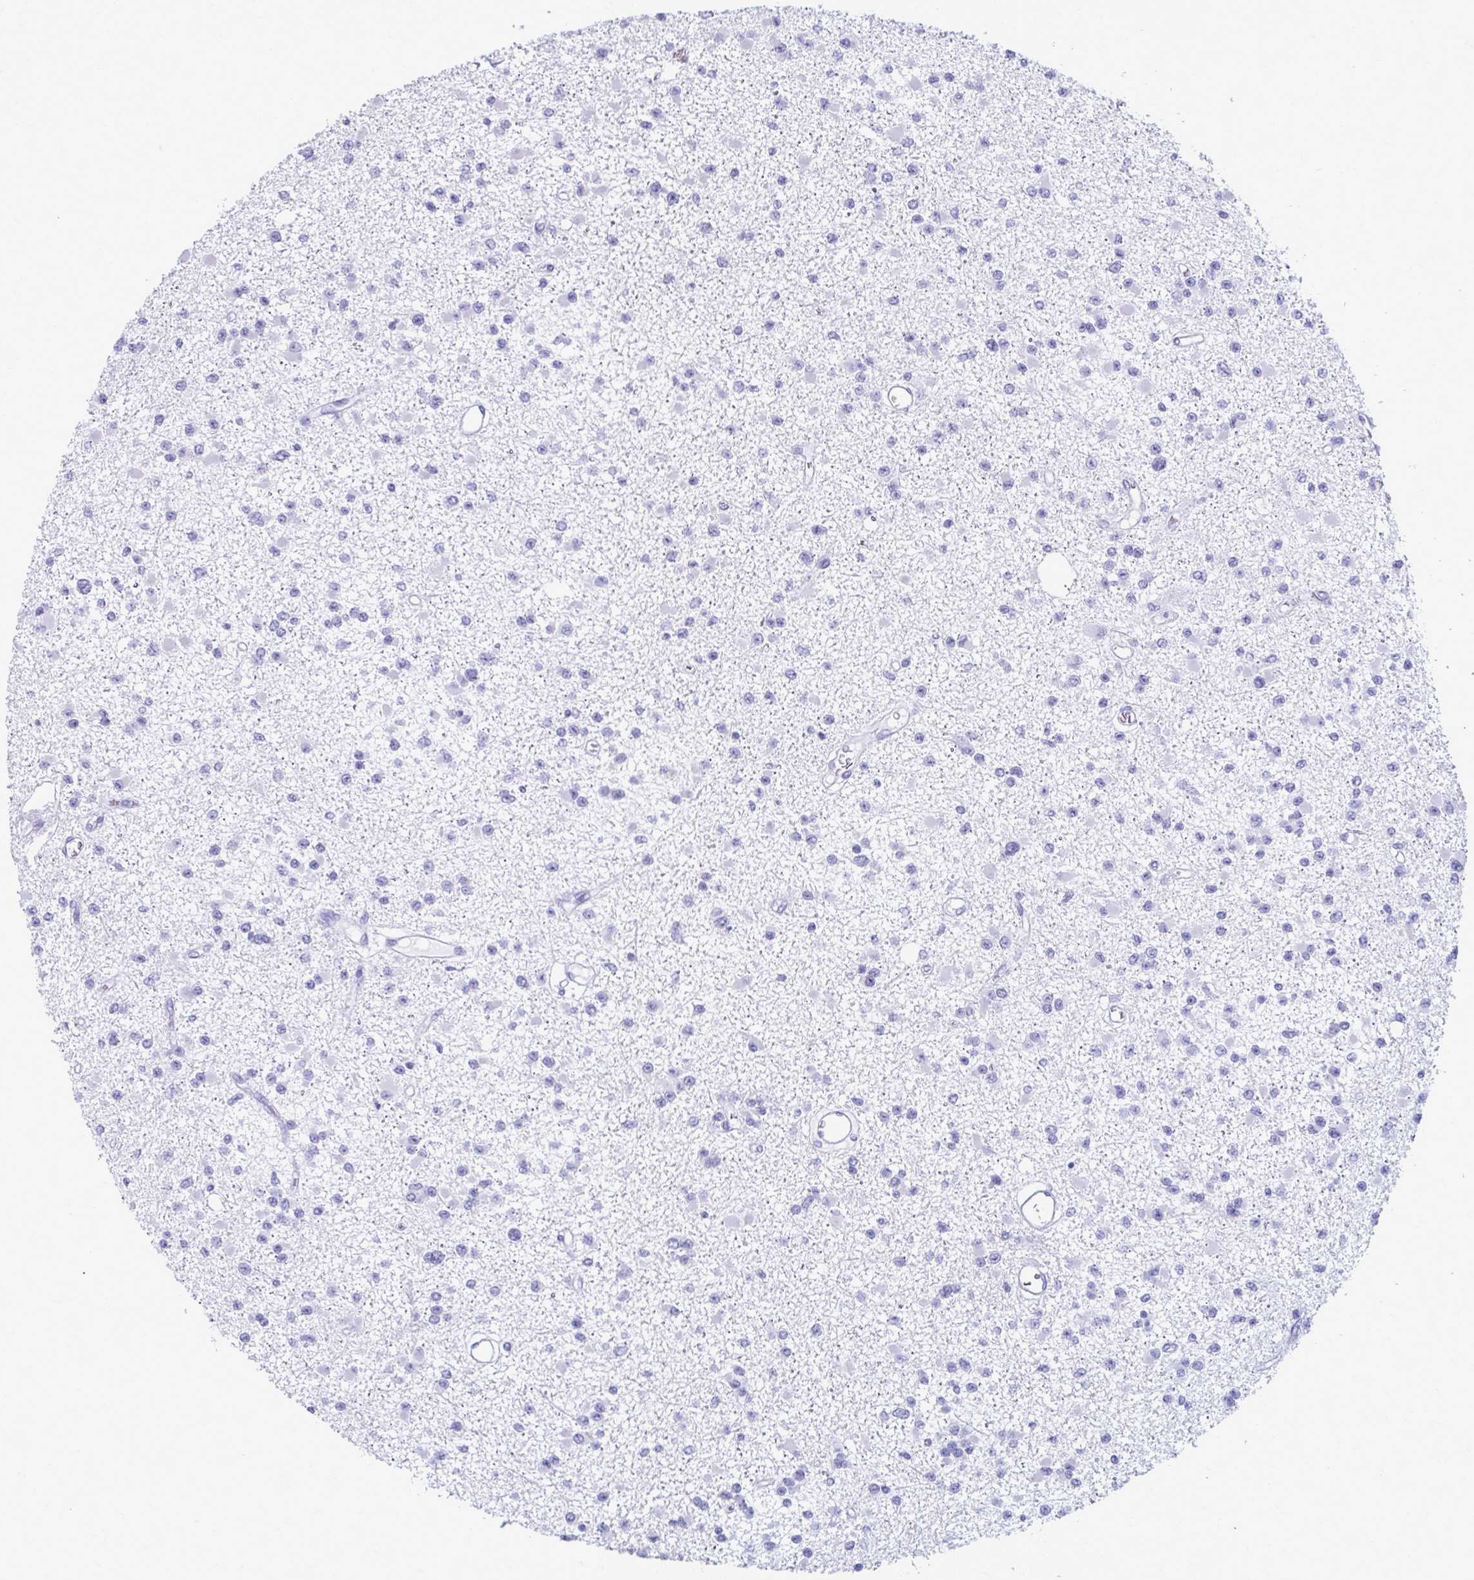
{"staining": {"intensity": "negative", "quantity": "none", "location": "none"}, "tissue": "glioma", "cell_type": "Tumor cells", "image_type": "cancer", "snomed": [{"axis": "morphology", "description": "Glioma, malignant, Low grade"}, {"axis": "topography", "description": "Brain"}], "caption": "Tumor cells show no significant protein expression in glioma.", "gene": "MPLKIP", "patient": {"sex": "female", "age": 22}}